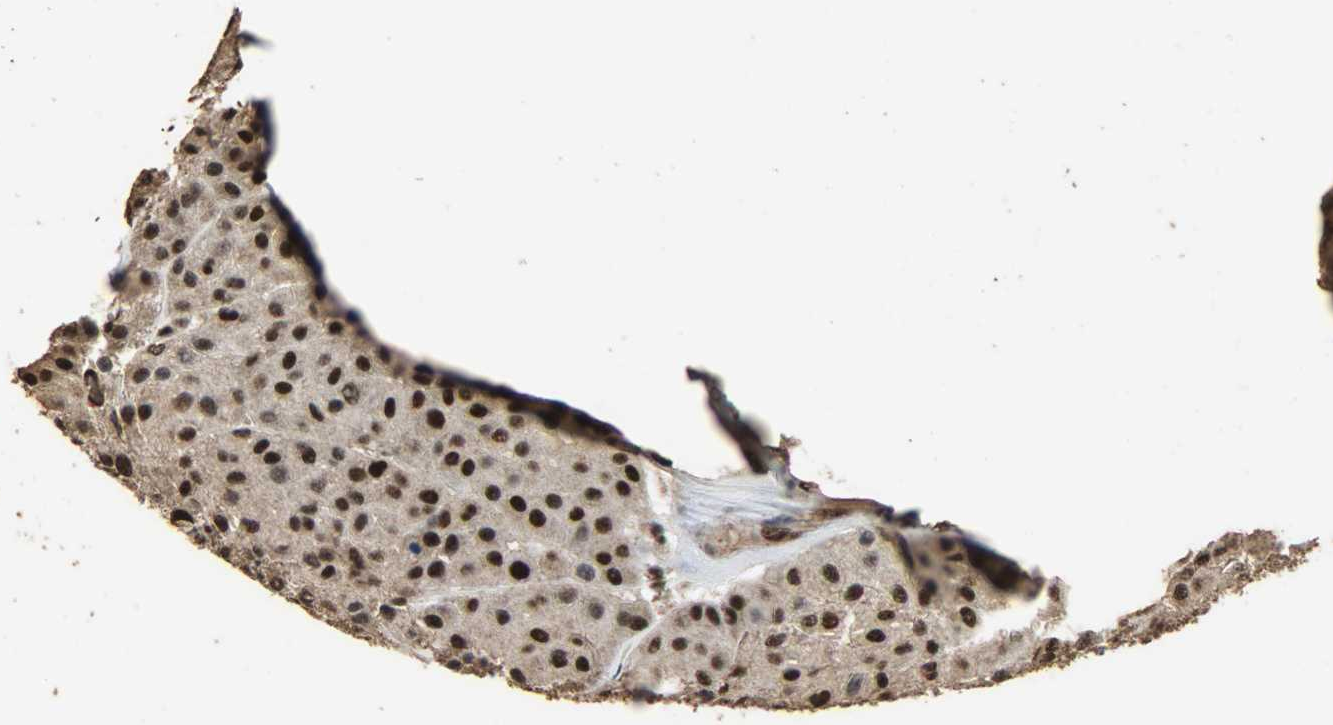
{"staining": {"intensity": "strong", "quantity": "25%-75%", "location": "cytoplasmic/membranous,nuclear"}, "tissue": "melanoma", "cell_type": "Tumor cells", "image_type": "cancer", "snomed": [{"axis": "morphology", "description": "Normal tissue, NOS"}, {"axis": "morphology", "description": "Malignant melanoma, Metastatic site"}, {"axis": "topography", "description": "Skin"}], "caption": "Strong cytoplasmic/membranous and nuclear protein positivity is present in approximately 25%-75% of tumor cells in malignant melanoma (metastatic site). (IHC, brightfield microscopy, high magnification).", "gene": "CCNT2", "patient": {"sex": "male", "age": 41}}